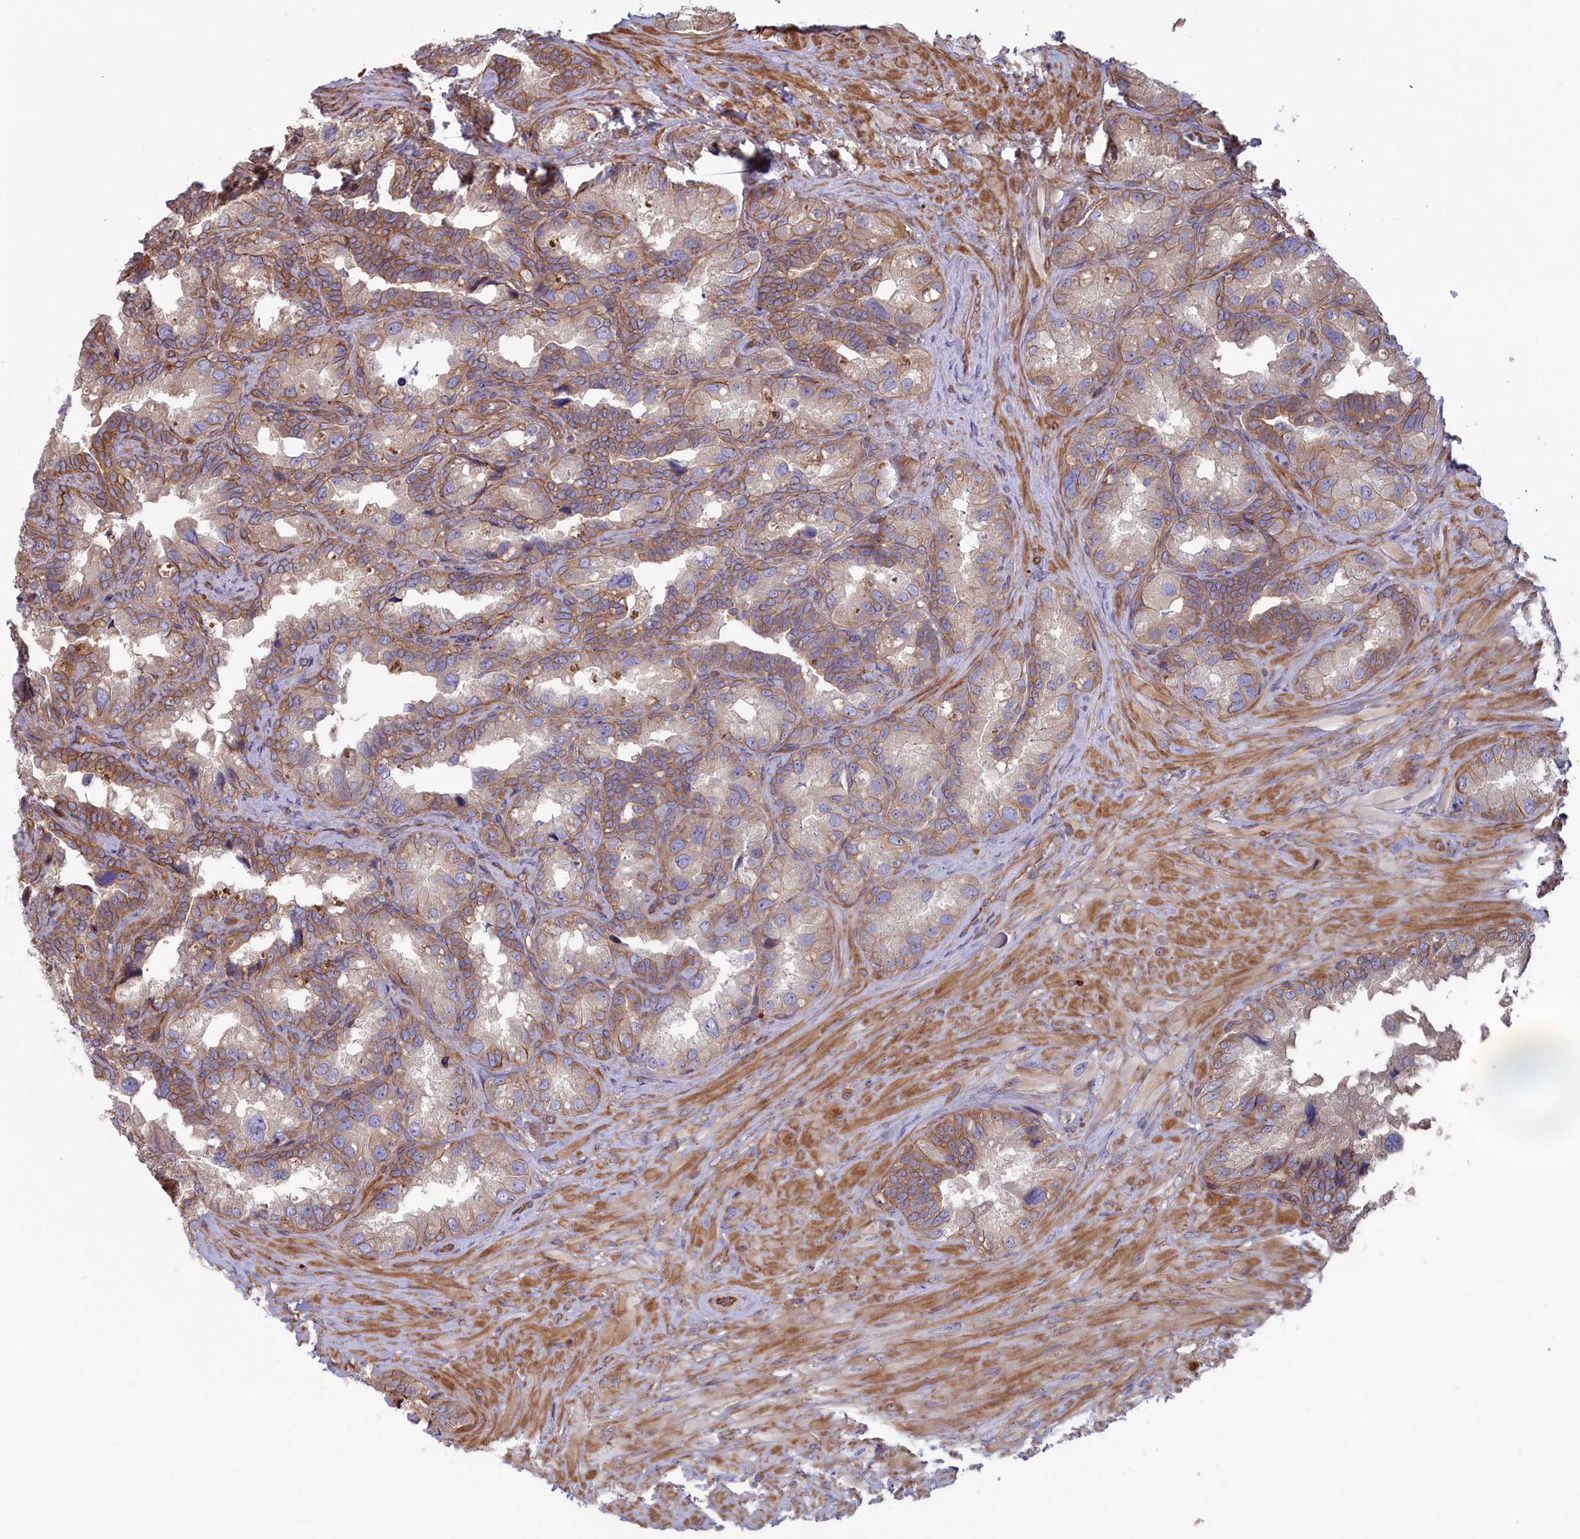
{"staining": {"intensity": "moderate", "quantity": ">75%", "location": "cytoplasmic/membranous"}, "tissue": "seminal vesicle", "cell_type": "Glandular cells", "image_type": "normal", "snomed": [{"axis": "morphology", "description": "Normal tissue, NOS"}, {"axis": "topography", "description": "Seminal veicle"}, {"axis": "topography", "description": "Peripheral nerve tissue"}], "caption": "Immunohistochemistry (IHC) photomicrograph of benign human seminal vesicle stained for a protein (brown), which exhibits medium levels of moderate cytoplasmic/membranous staining in approximately >75% of glandular cells.", "gene": "RILPL1", "patient": {"sex": "male", "age": 67}}